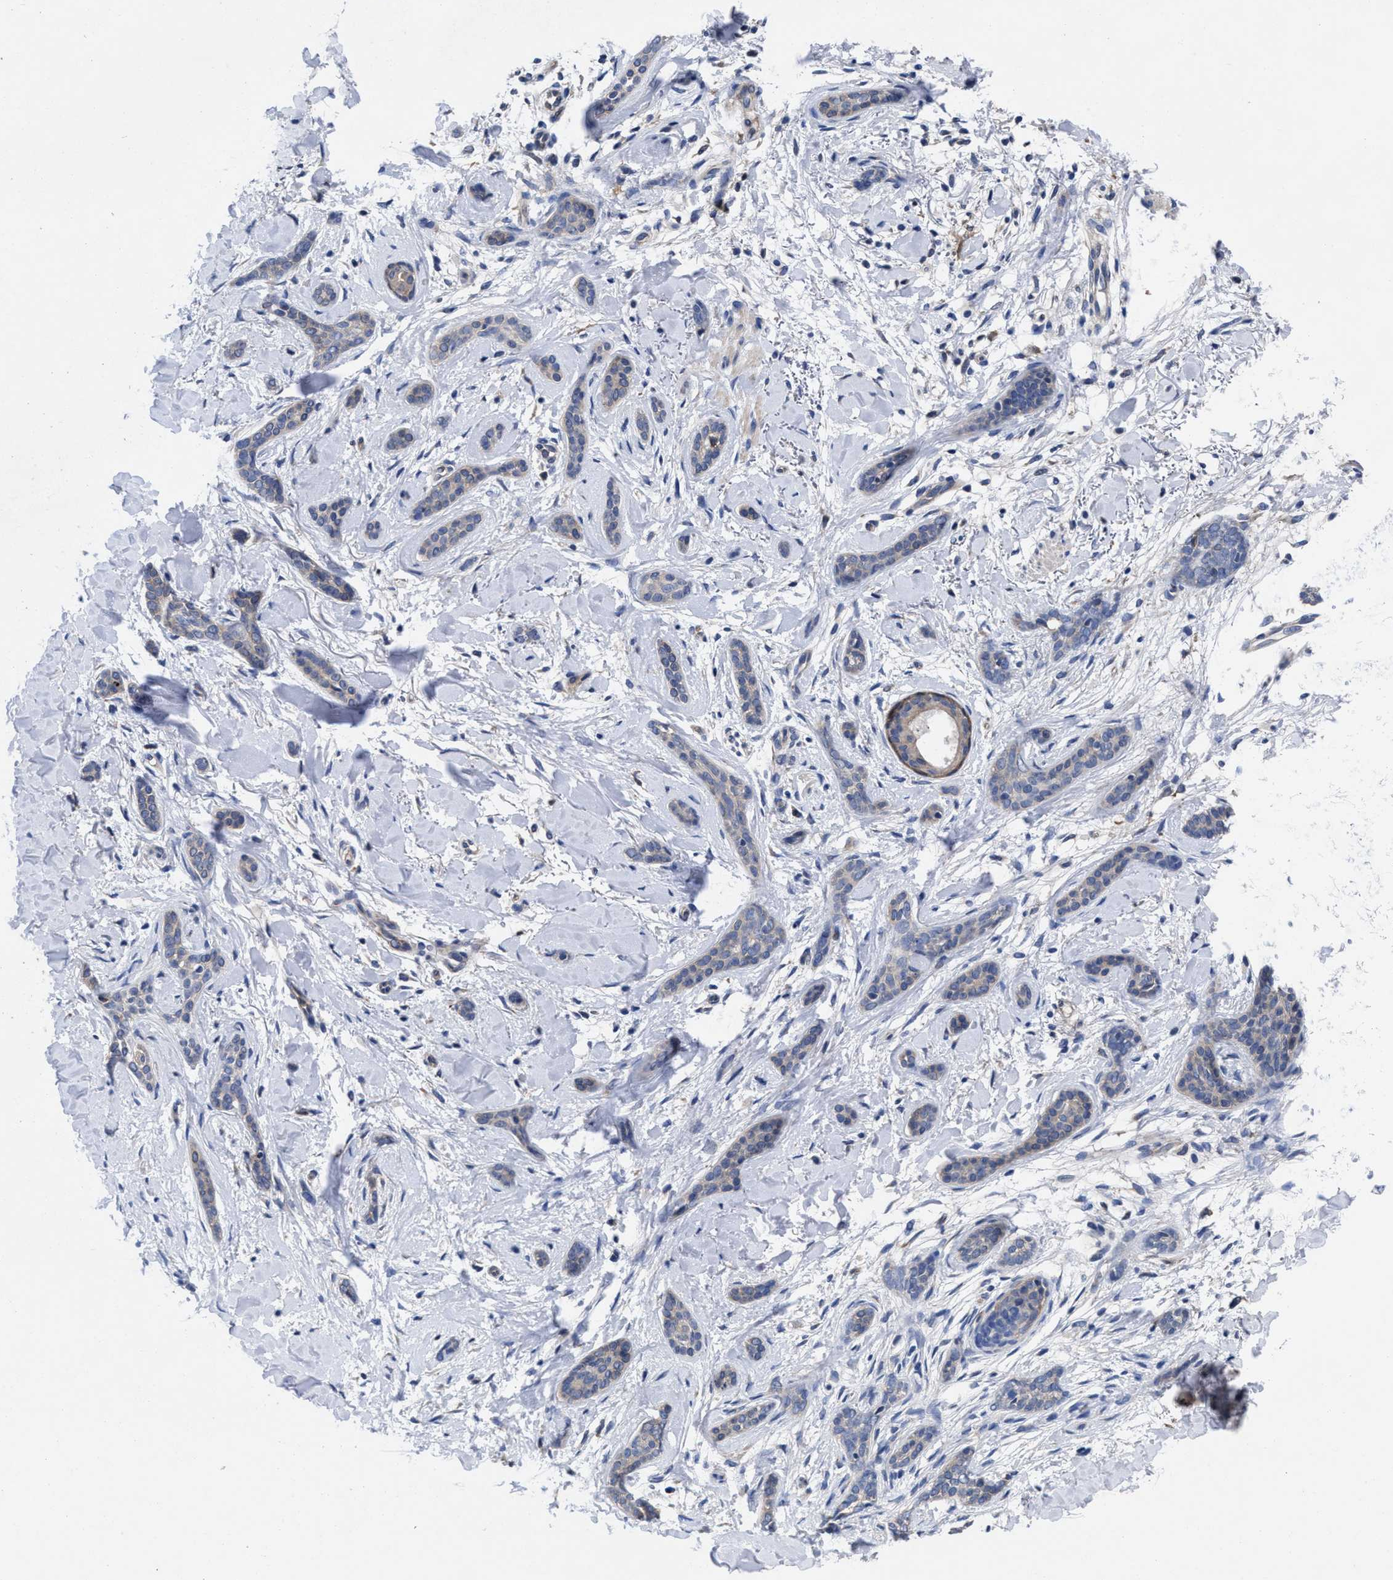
{"staining": {"intensity": "weak", "quantity": "<25%", "location": "cytoplasmic/membranous"}, "tissue": "skin cancer", "cell_type": "Tumor cells", "image_type": "cancer", "snomed": [{"axis": "morphology", "description": "Basal cell carcinoma"}, {"axis": "morphology", "description": "Adnexal tumor, benign"}, {"axis": "topography", "description": "Skin"}], "caption": "Tumor cells are negative for protein expression in human skin cancer (benign adnexal tumor).", "gene": "TXNDC17", "patient": {"sex": "female", "age": 42}}